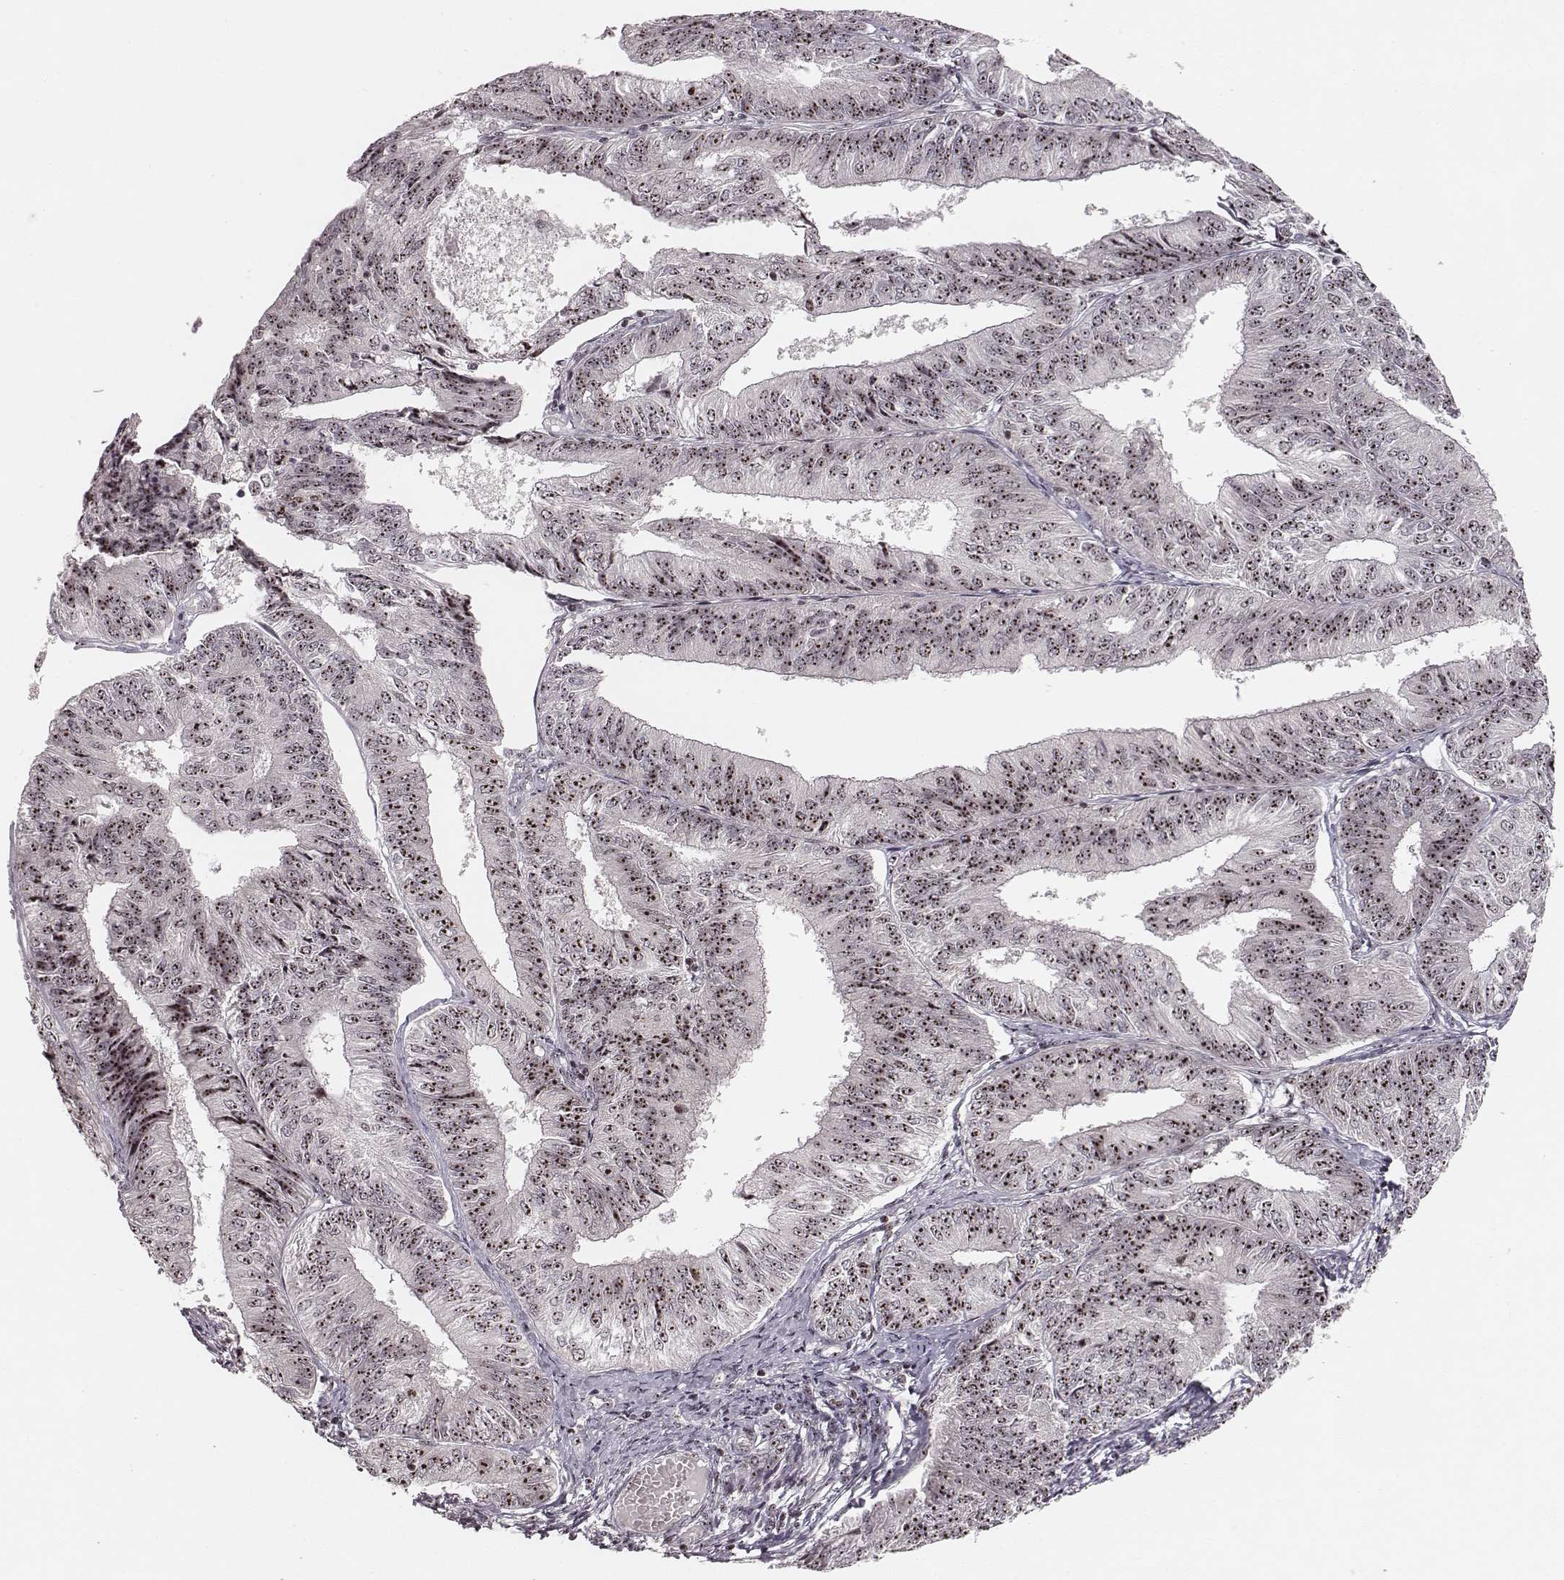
{"staining": {"intensity": "moderate", "quantity": ">75%", "location": "nuclear"}, "tissue": "endometrial cancer", "cell_type": "Tumor cells", "image_type": "cancer", "snomed": [{"axis": "morphology", "description": "Adenocarcinoma, NOS"}, {"axis": "topography", "description": "Endometrium"}], "caption": "Immunohistochemical staining of endometrial cancer (adenocarcinoma) exhibits medium levels of moderate nuclear protein staining in approximately >75% of tumor cells.", "gene": "NOP56", "patient": {"sex": "female", "age": 58}}